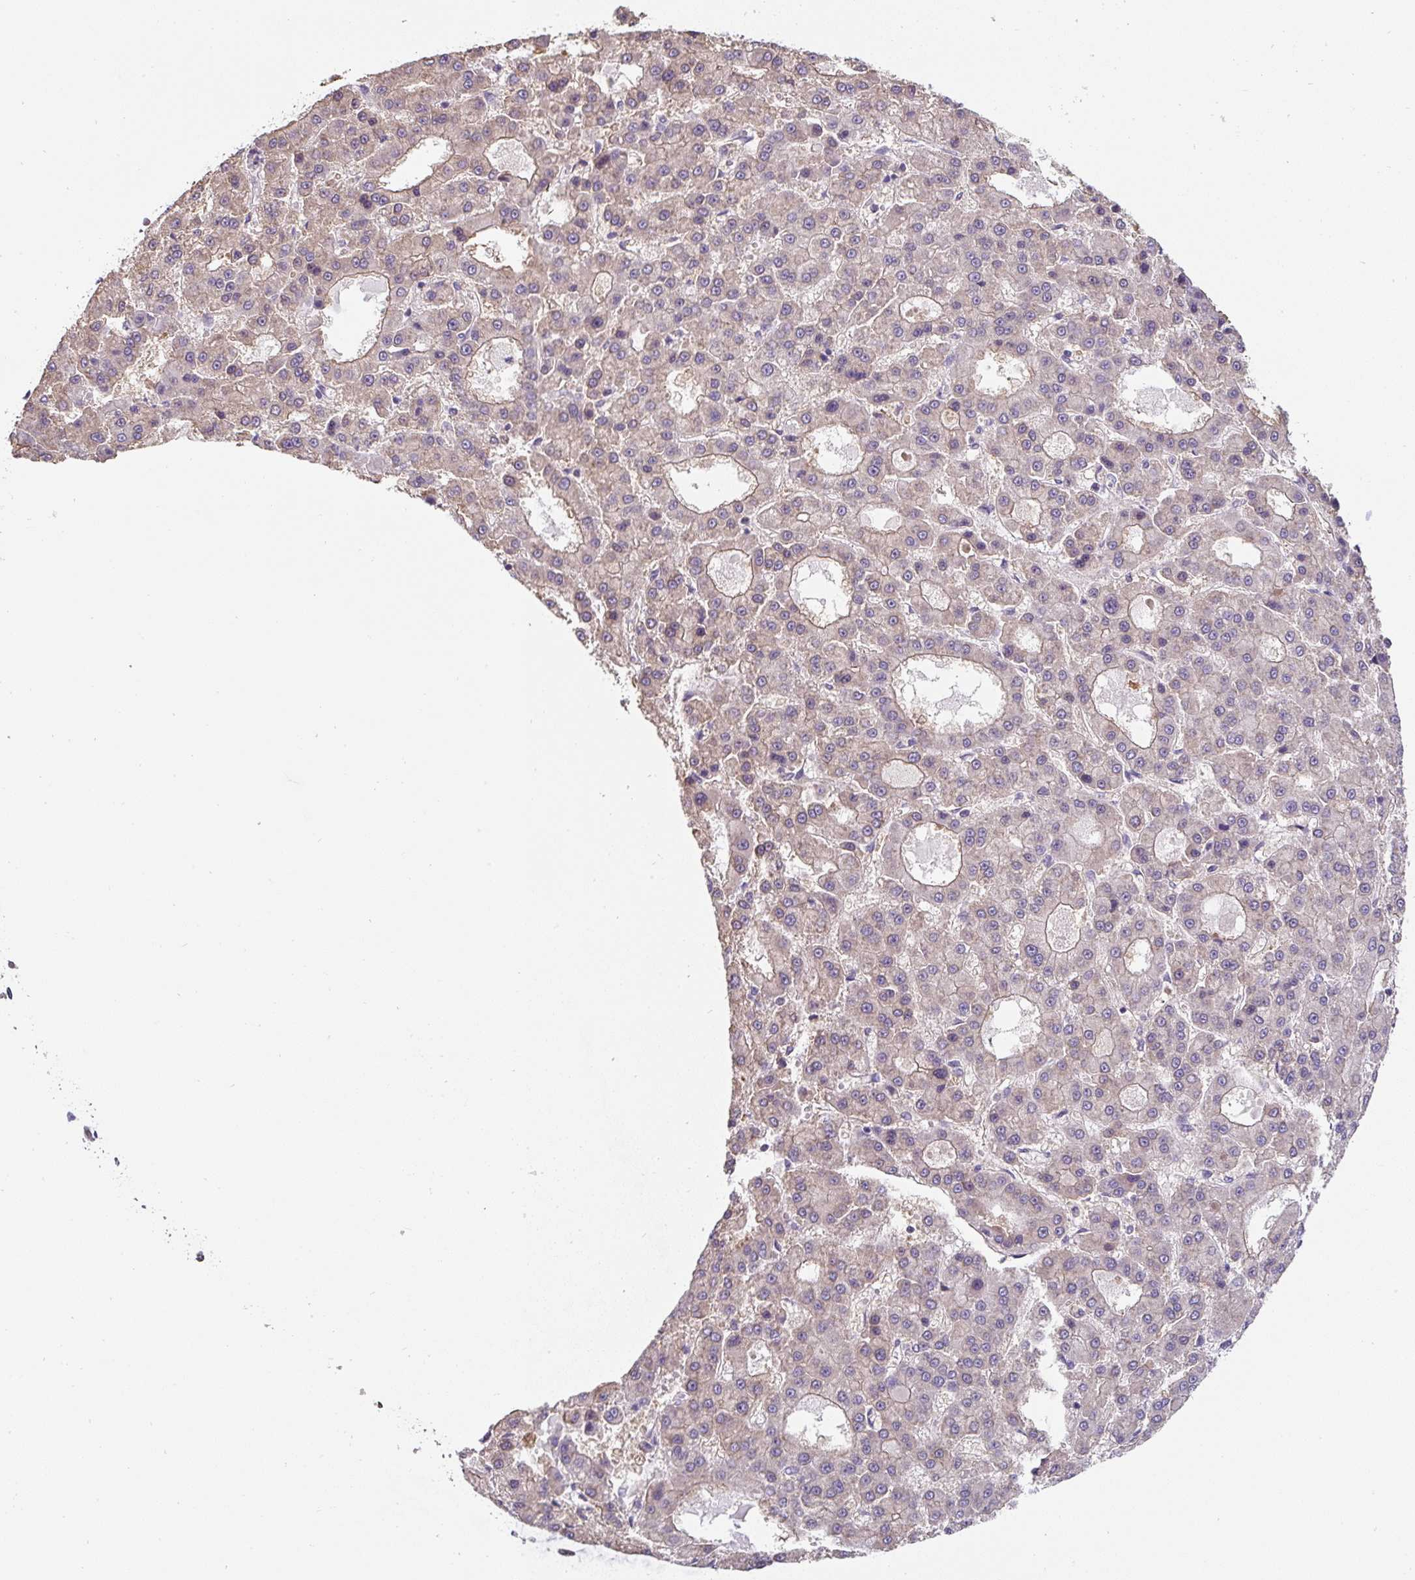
{"staining": {"intensity": "weak", "quantity": "25%-75%", "location": "cytoplasmic/membranous"}, "tissue": "liver cancer", "cell_type": "Tumor cells", "image_type": "cancer", "snomed": [{"axis": "morphology", "description": "Carcinoma, Hepatocellular, NOS"}, {"axis": "topography", "description": "Liver"}], "caption": "Protein analysis of liver cancer tissue reveals weak cytoplasmic/membranous positivity in about 25%-75% of tumor cells.", "gene": "ST13", "patient": {"sex": "male", "age": 70}}